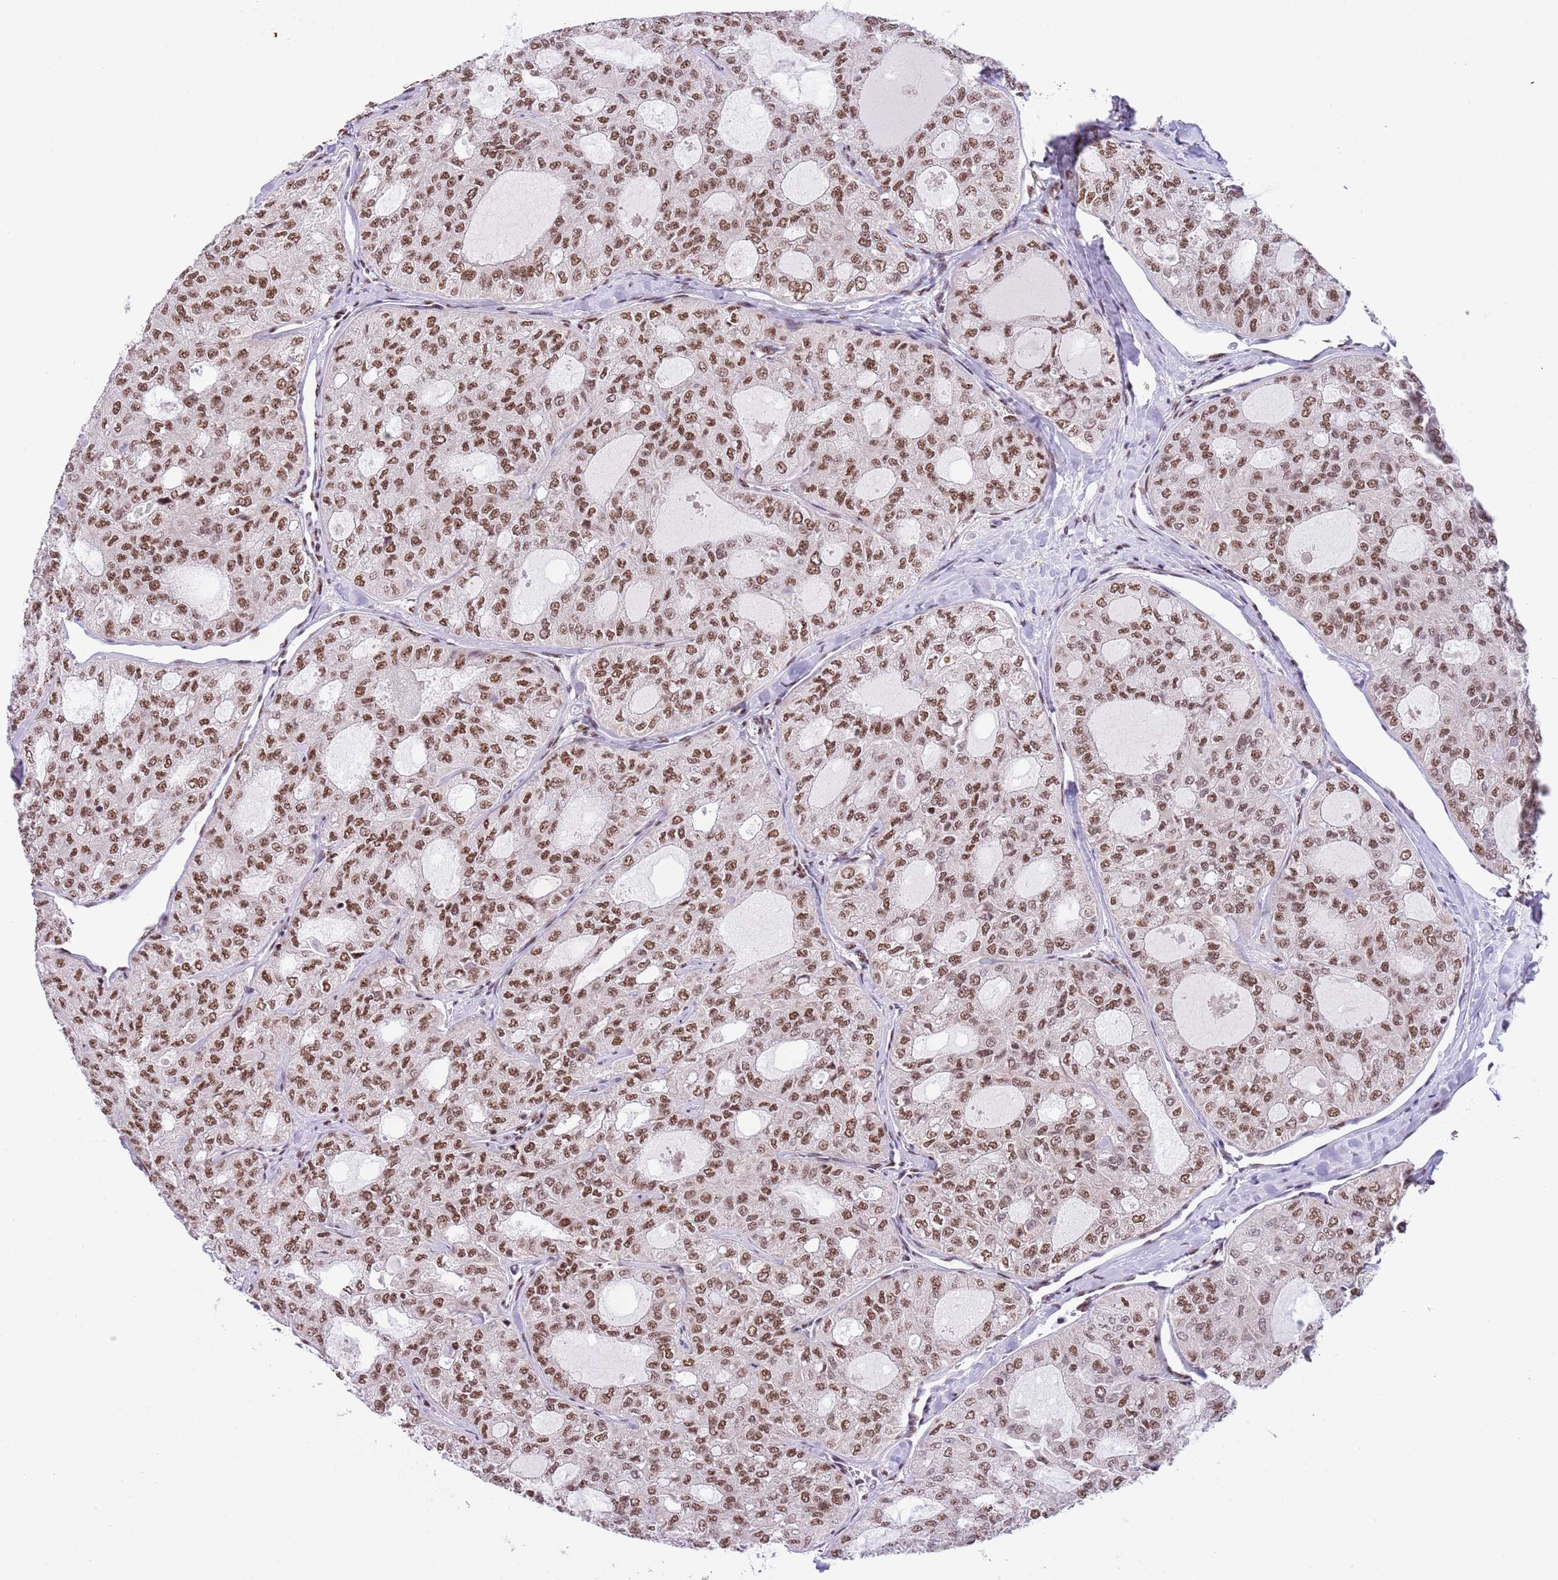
{"staining": {"intensity": "moderate", "quantity": "25%-75%", "location": "nuclear"}, "tissue": "thyroid cancer", "cell_type": "Tumor cells", "image_type": "cancer", "snomed": [{"axis": "morphology", "description": "Follicular adenoma carcinoma, NOS"}, {"axis": "topography", "description": "Thyroid gland"}], "caption": "There is medium levels of moderate nuclear expression in tumor cells of thyroid cancer, as demonstrated by immunohistochemical staining (brown color).", "gene": "SF3A2", "patient": {"sex": "male", "age": 75}}